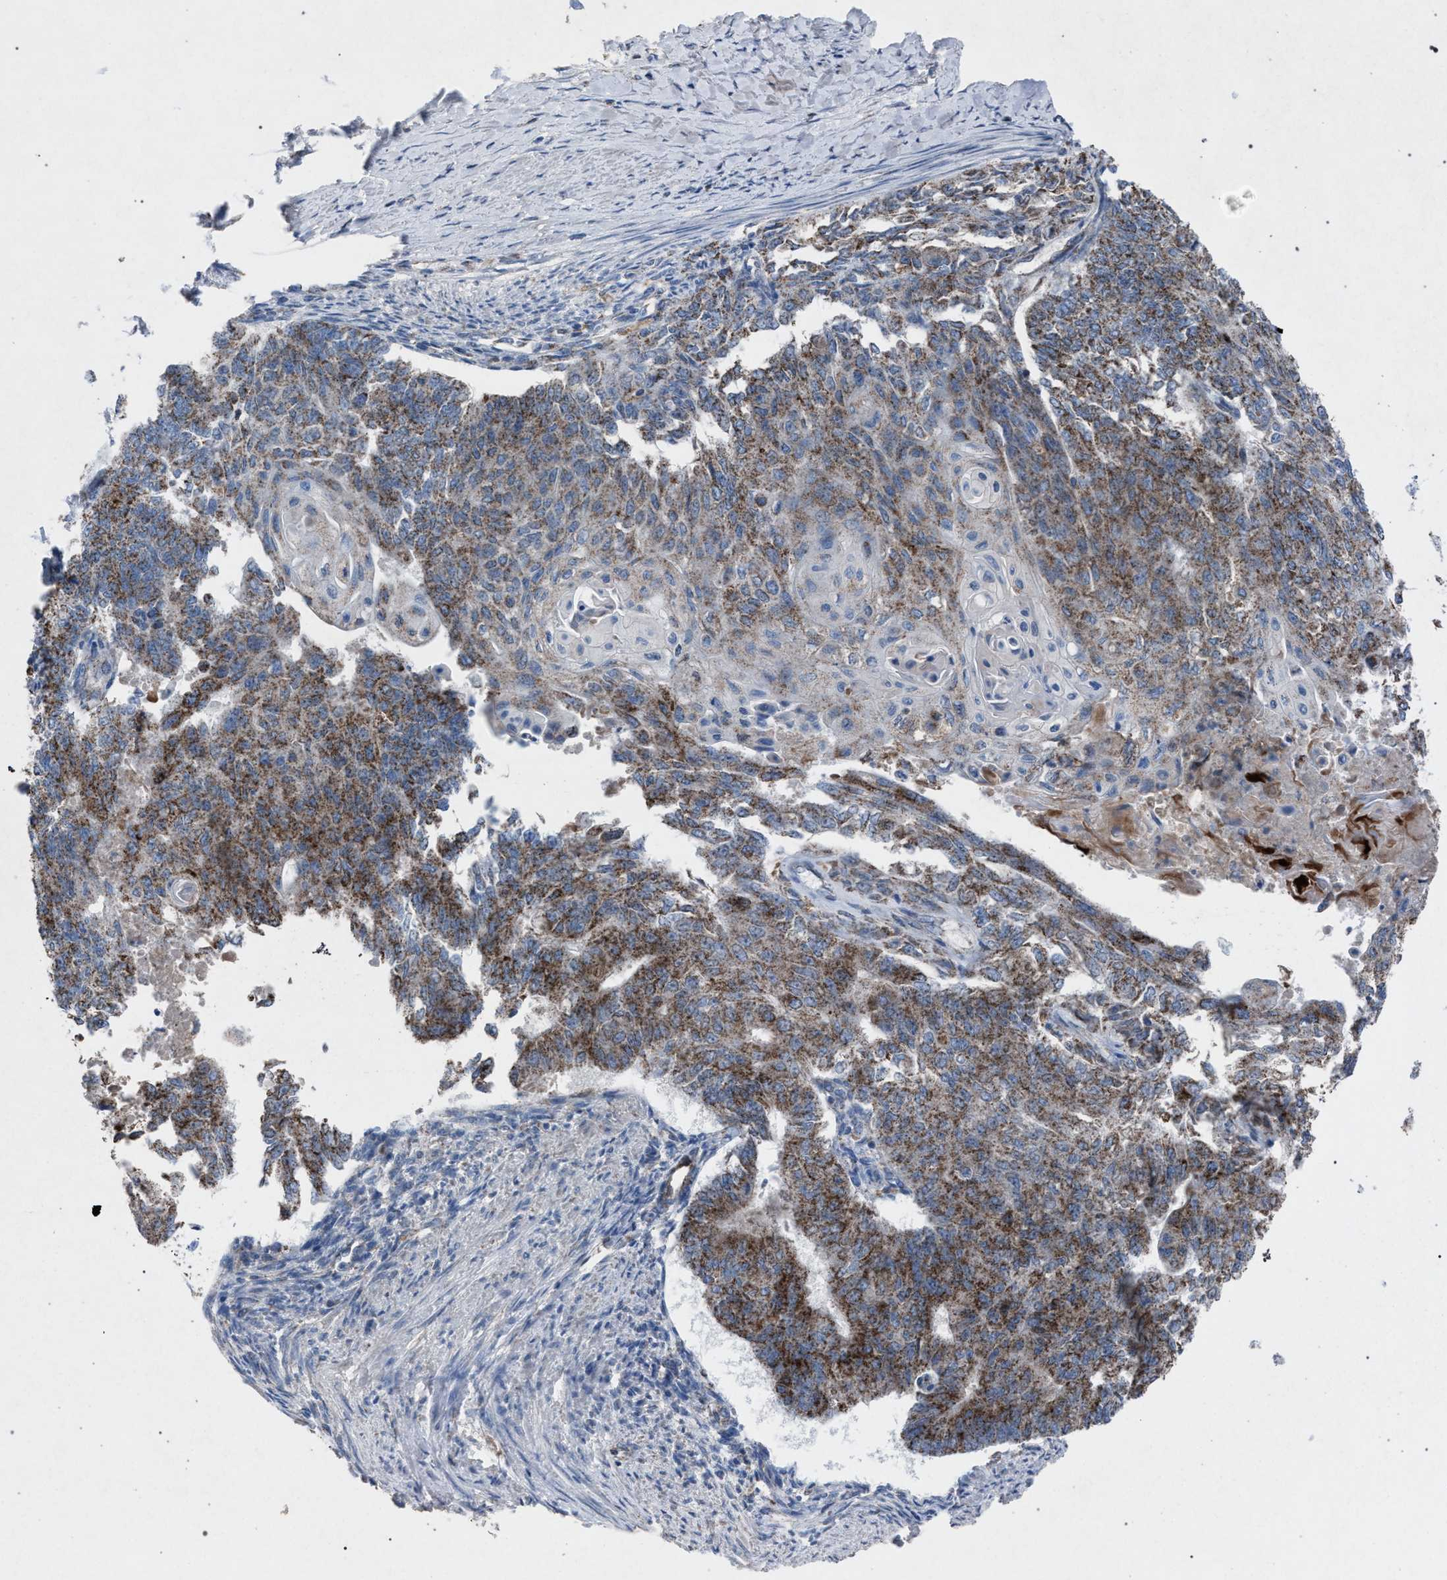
{"staining": {"intensity": "moderate", "quantity": ">75%", "location": "cytoplasmic/membranous"}, "tissue": "endometrial cancer", "cell_type": "Tumor cells", "image_type": "cancer", "snomed": [{"axis": "morphology", "description": "Adenocarcinoma, NOS"}, {"axis": "topography", "description": "Endometrium"}], "caption": "Protein expression analysis of human endometrial cancer (adenocarcinoma) reveals moderate cytoplasmic/membranous staining in about >75% of tumor cells.", "gene": "HSD17B4", "patient": {"sex": "female", "age": 32}}